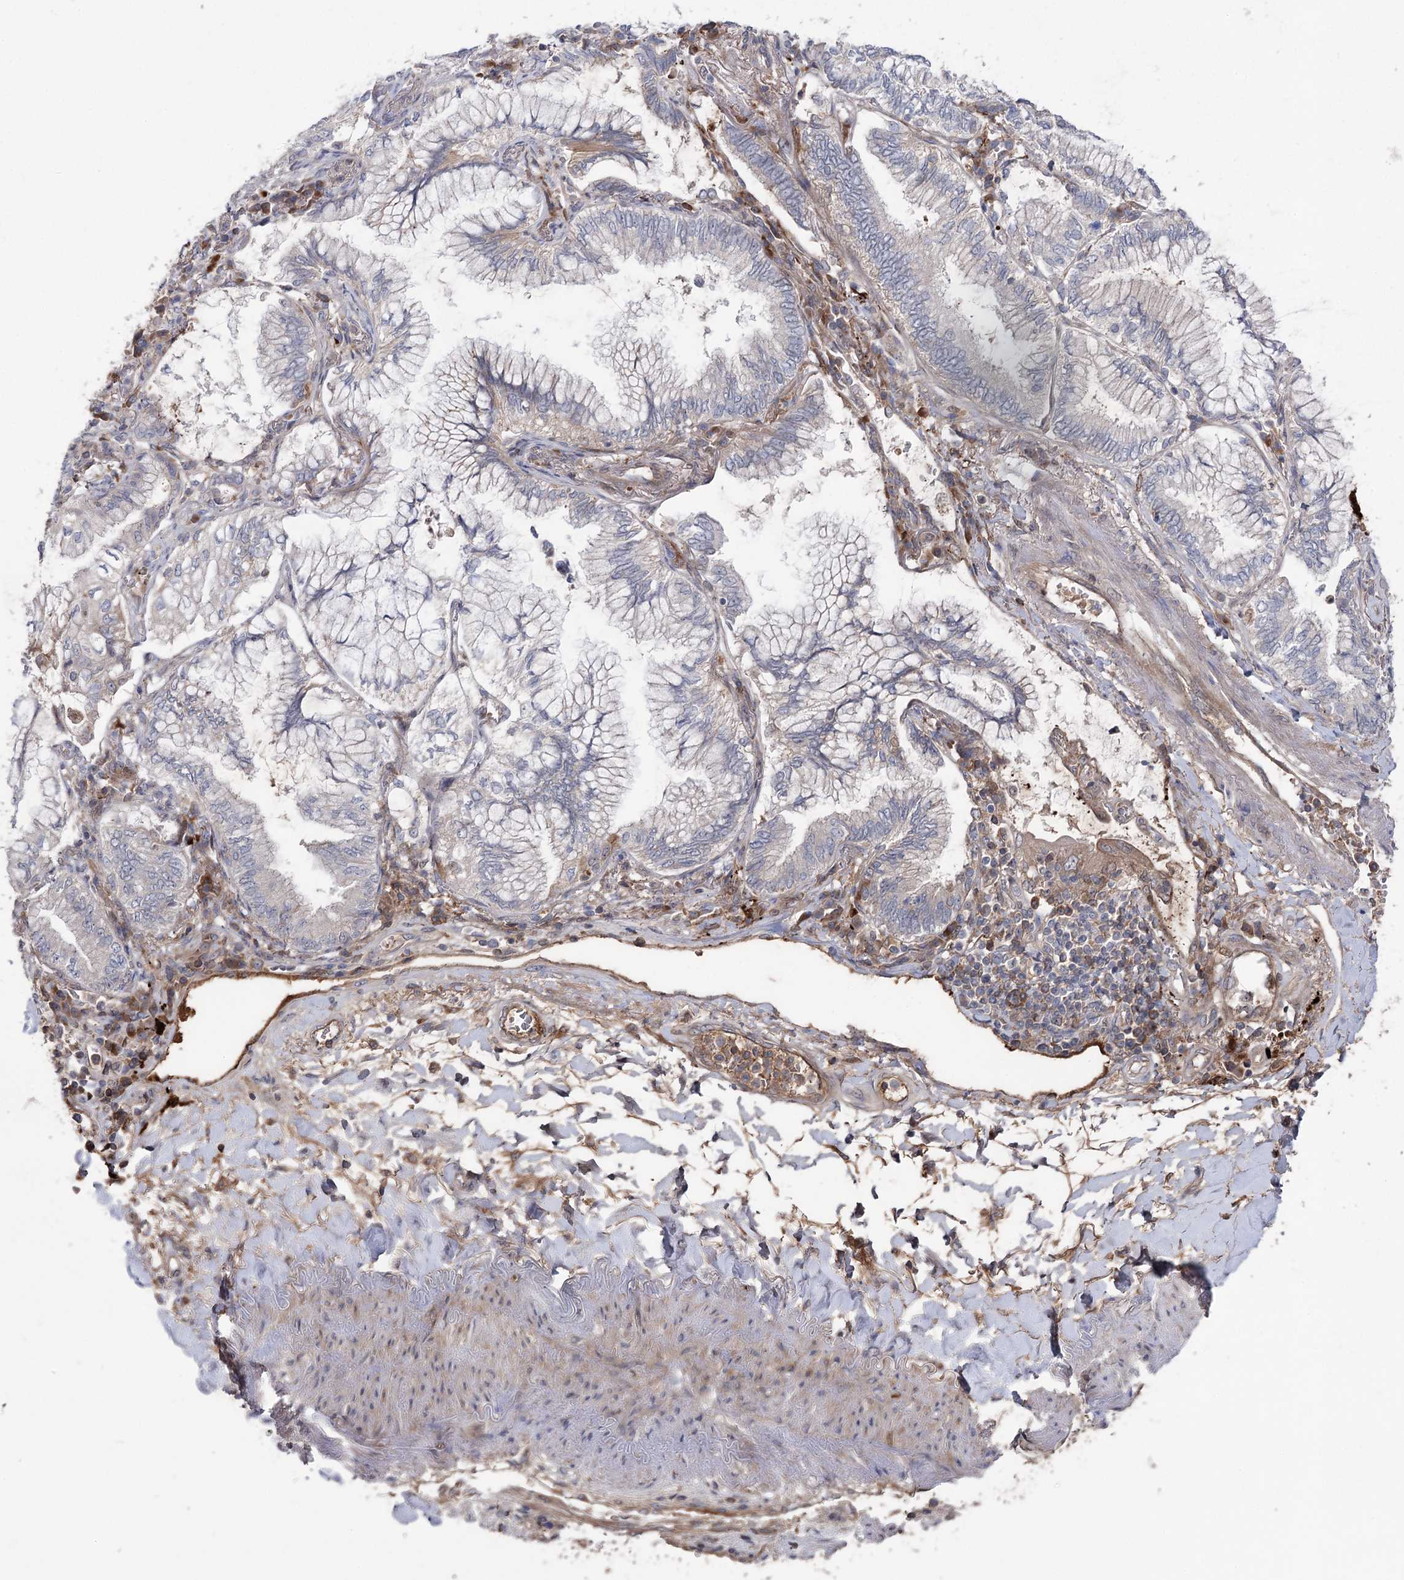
{"staining": {"intensity": "moderate", "quantity": "<25%", "location": "cytoplasmic/membranous"}, "tissue": "lung cancer", "cell_type": "Tumor cells", "image_type": "cancer", "snomed": [{"axis": "morphology", "description": "Adenocarcinoma, NOS"}, {"axis": "topography", "description": "Lung"}], "caption": "A brown stain highlights moderate cytoplasmic/membranous expression of a protein in lung cancer (adenocarcinoma) tumor cells. (DAB (3,3'-diaminobenzidine) IHC, brown staining for protein, blue staining for nuclei).", "gene": "OTUD1", "patient": {"sex": "female", "age": 70}}